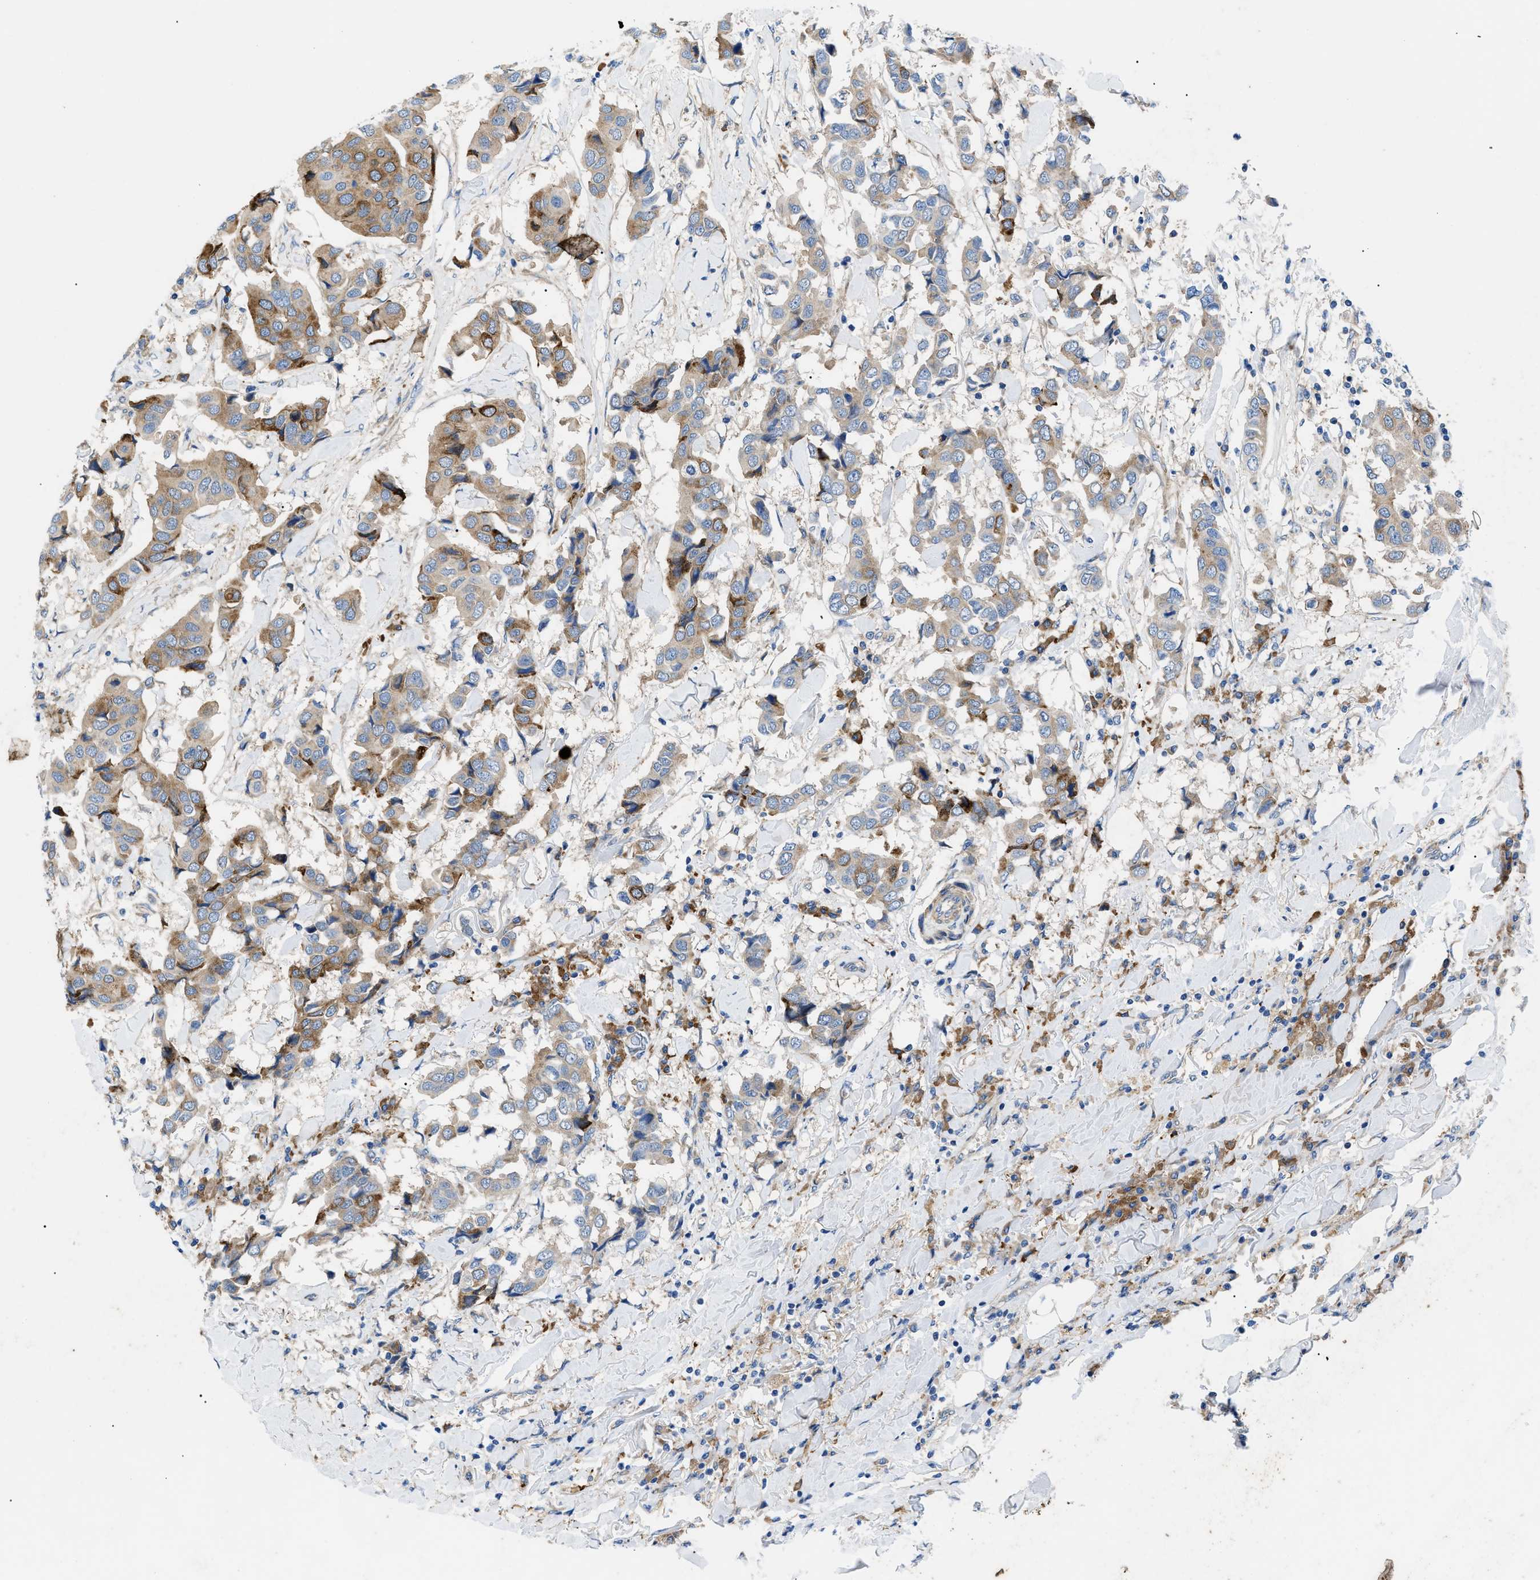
{"staining": {"intensity": "strong", "quantity": "<25%", "location": "cytoplasmic/membranous"}, "tissue": "breast cancer", "cell_type": "Tumor cells", "image_type": "cancer", "snomed": [{"axis": "morphology", "description": "Duct carcinoma"}, {"axis": "topography", "description": "Breast"}], "caption": "Protein staining of breast cancer (intraductal carcinoma) tissue demonstrates strong cytoplasmic/membranous staining in about <25% of tumor cells.", "gene": "HSPB8", "patient": {"sex": "female", "age": 80}}